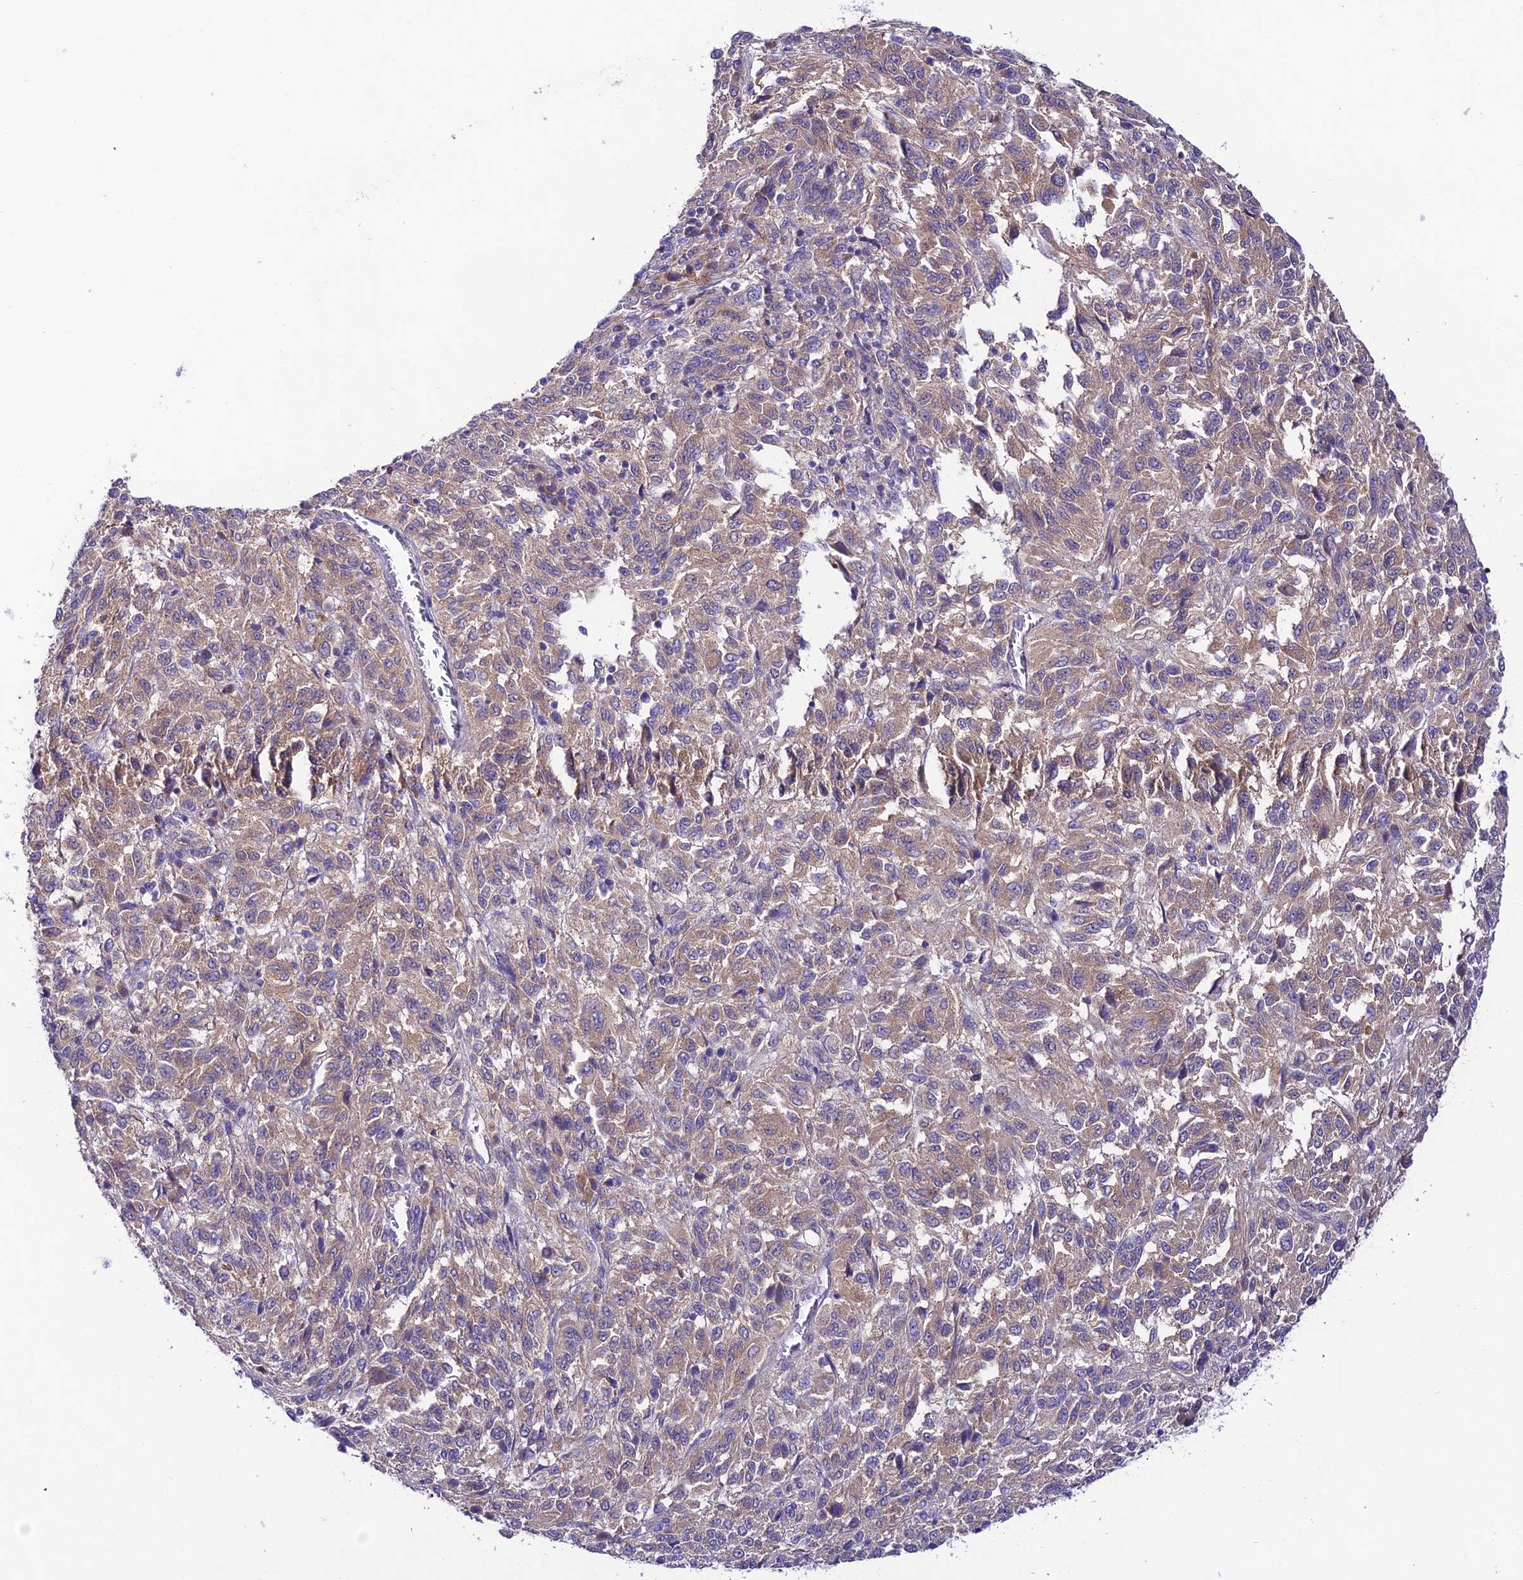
{"staining": {"intensity": "weak", "quantity": ">75%", "location": "cytoplasmic/membranous"}, "tissue": "melanoma", "cell_type": "Tumor cells", "image_type": "cancer", "snomed": [{"axis": "morphology", "description": "Malignant melanoma, Metastatic site"}, {"axis": "topography", "description": "Lung"}], "caption": "This image exhibits IHC staining of melanoma, with low weak cytoplasmic/membranous expression in approximately >75% of tumor cells.", "gene": "LACTB2", "patient": {"sex": "male", "age": 64}}